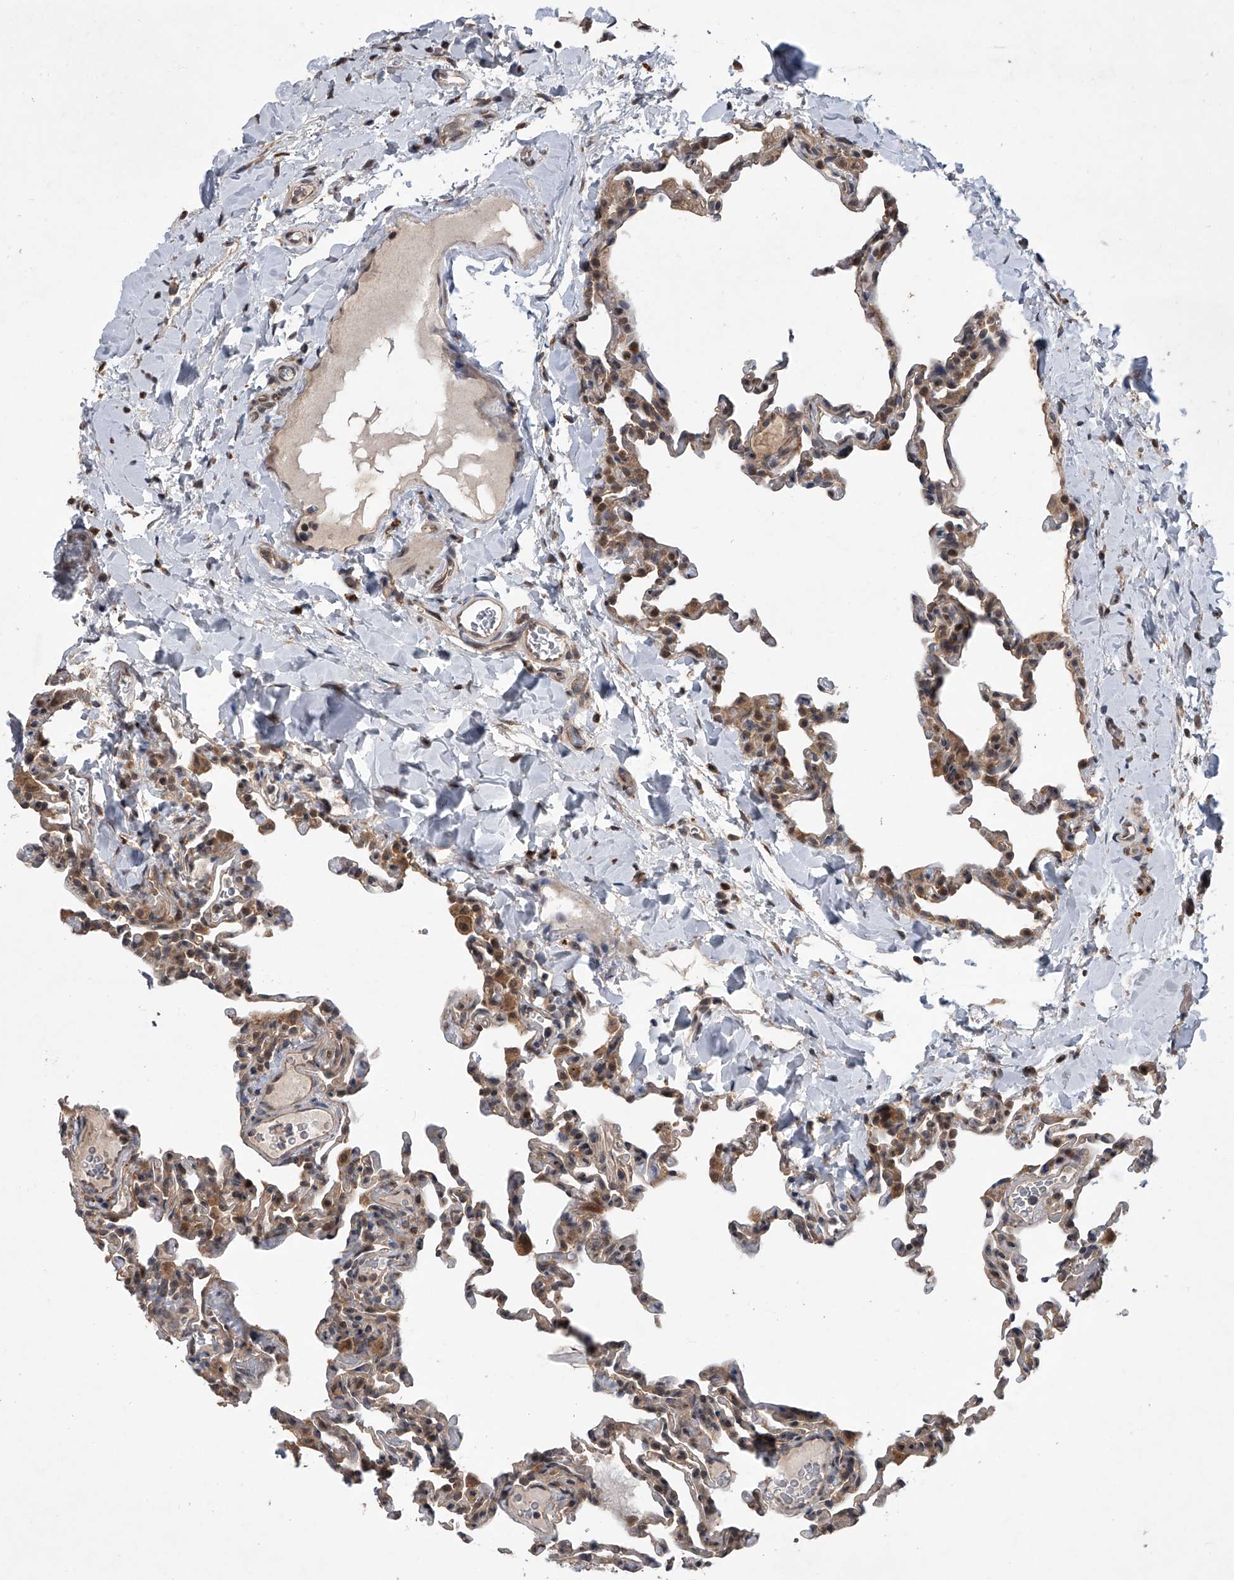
{"staining": {"intensity": "moderate", "quantity": "<25%", "location": "cytoplasmic/membranous"}, "tissue": "lung", "cell_type": "Alveolar cells", "image_type": "normal", "snomed": [{"axis": "morphology", "description": "Normal tissue, NOS"}, {"axis": "topography", "description": "Lung"}], "caption": "IHC image of unremarkable lung: human lung stained using immunohistochemistry (IHC) shows low levels of moderate protein expression localized specifically in the cytoplasmic/membranous of alveolar cells, appearing as a cytoplasmic/membranous brown color.", "gene": "GEMIN8", "patient": {"sex": "male", "age": 20}}